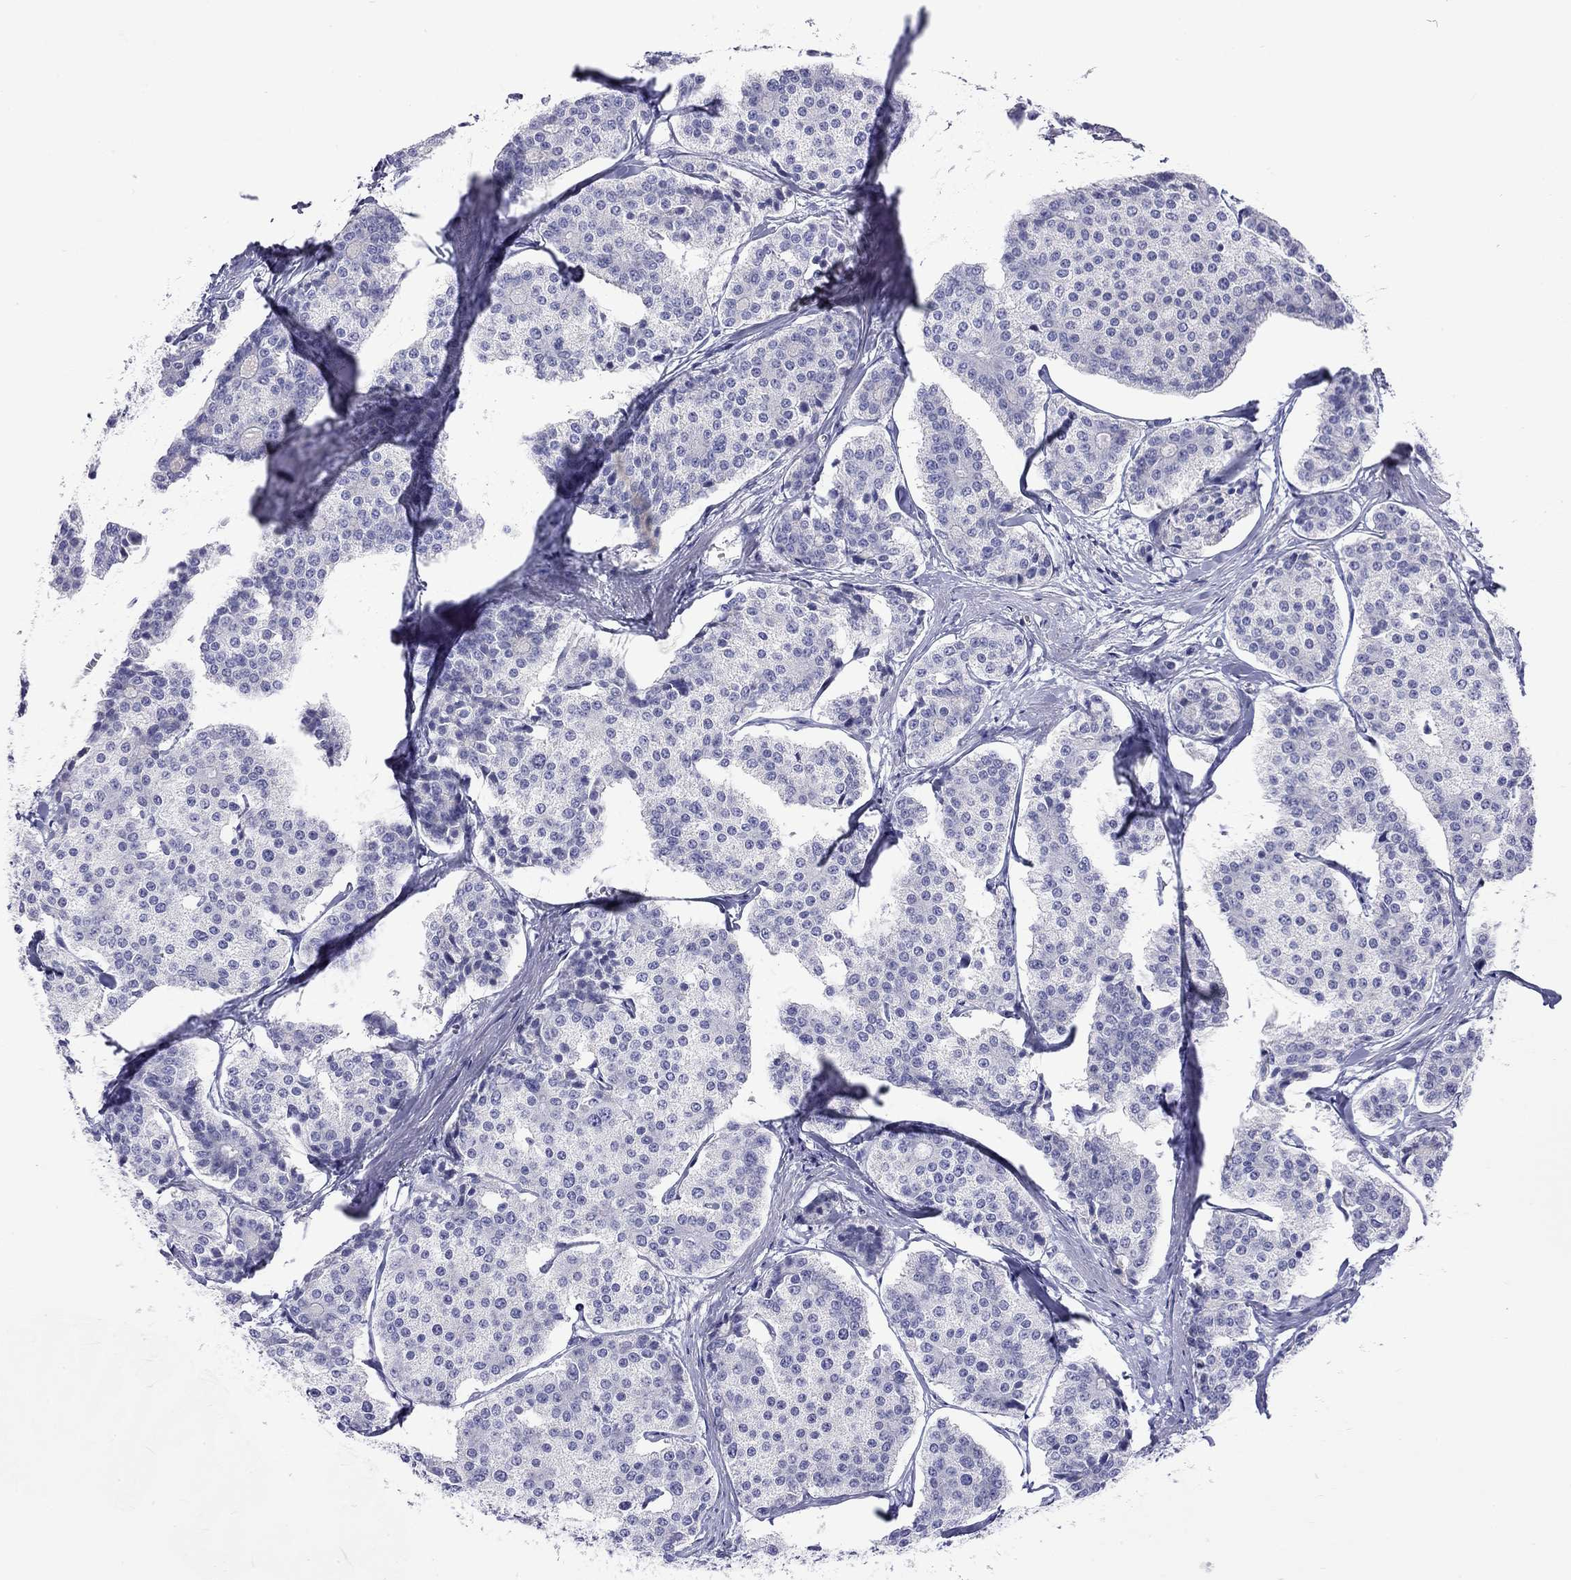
{"staining": {"intensity": "negative", "quantity": "none", "location": "none"}, "tissue": "carcinoid", "cell_type": "Tumor cells", "image_type": "cancer", "snomed": [{"axis": "morphology", "description": "Carcinoid, malignant, NOS"}, {"axis": "topography", "description": "Small intestine"}], "caption": "IHC histopathology image of human malignant carcinoid stained for a protein (brown), which reveals no staining in tumor cells.", "gene": "DPY19L2", "patient": {"sex": "female", "age": 65}}